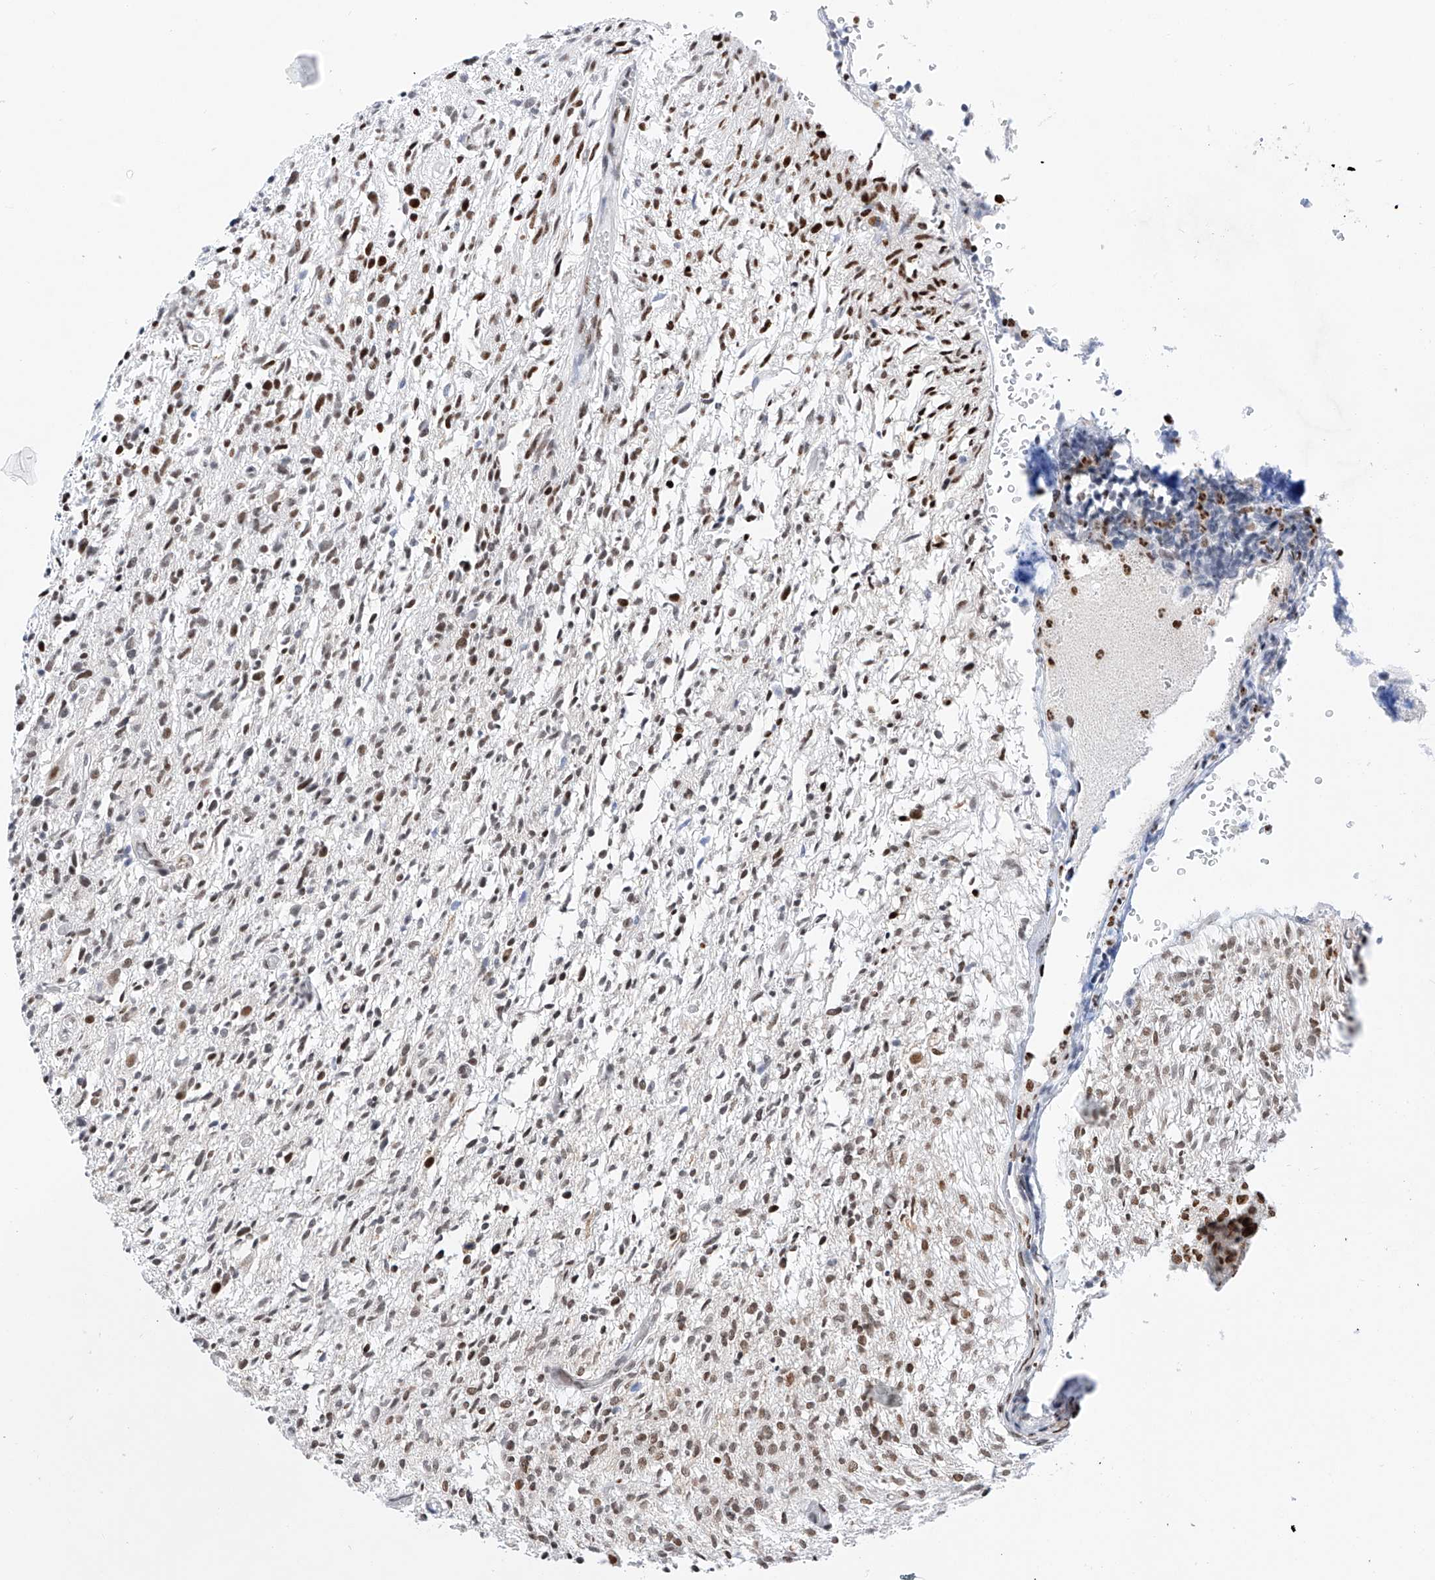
{"staining": {"intensity": "moderate", "quantity": "<25%", "location": "nuclear"}, "tissue": "glioma", "cell_type": "Tumor cells", "image_type": "cancer", "snomed": [{"axis": "morphology", "description": "Glioma, malignant, High grade"}, {"axis": "topography", "description": "Brain"}], "caption": "Human glioma stained with a brown dye displays moderate nuclear positive staining in about <25% of tumor cells.", "gene": "SRSF6", "patient": {"sex": "female", "age": 57}}